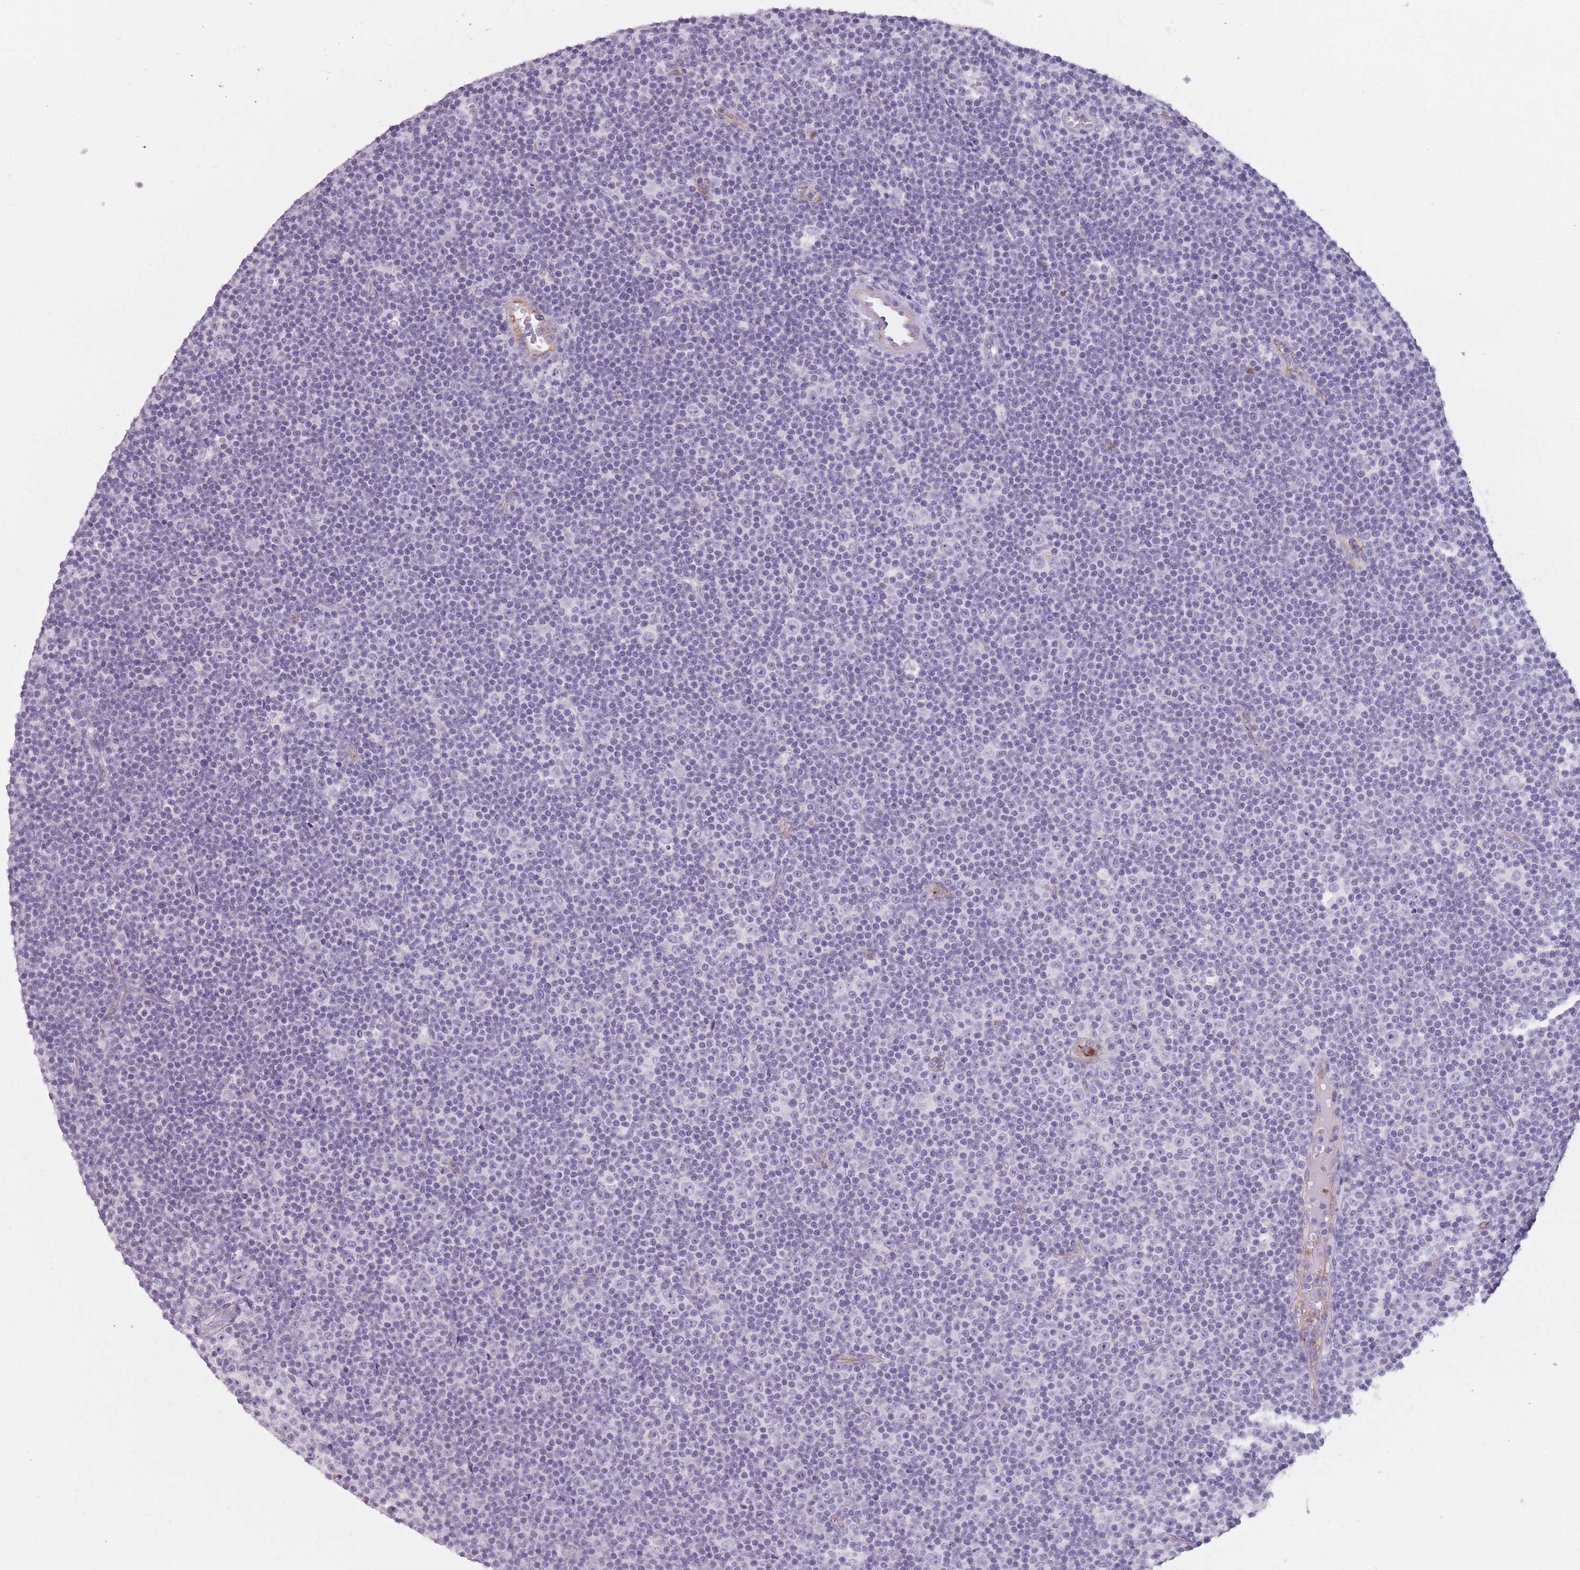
{"staining": {"intensity": "negative", "quantity": "none", "location": "none"}, "tissue": "lymphoma", "cell_type": "Tumor cells", "image_type": "cancer", "snomed": [{"axis": "morphology", "description": "Malignant lymphoma, non-Hodgkin's type, Low grade"}, {"axis": "topography", "description": "Lymph node"}], "caption": "A photomicrograph of lymphoma stained for a protein displays no brown staining in tumor cells.", "gene": "ZNF584", "patient": {"sex": "female", "age": 67}}